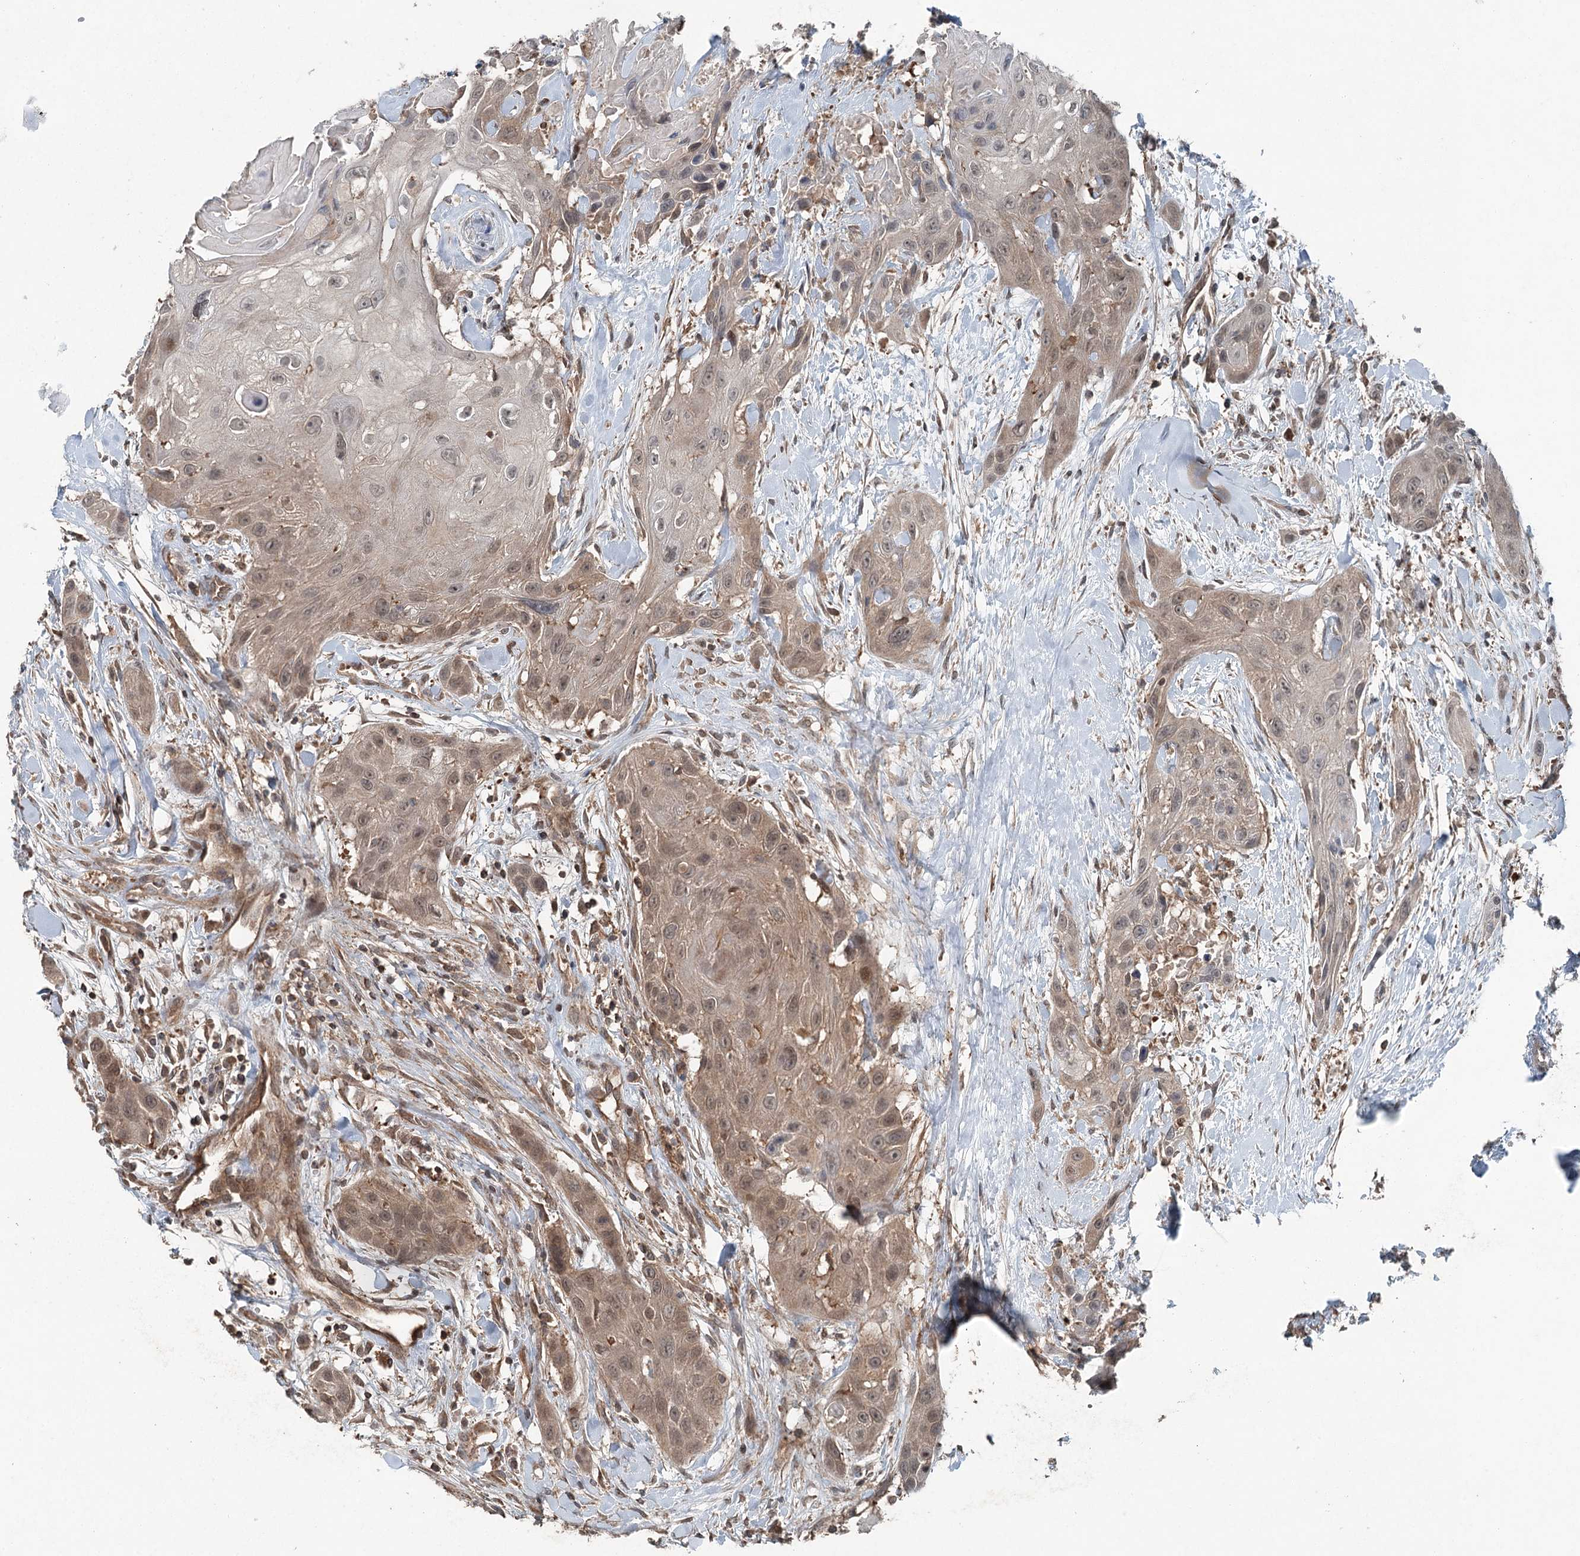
{"staining": {"intensity": "weak", "quantity": ">75%", "location": "cytoplasmic/membranous,nuclear"}, "tissue": "head and neck cancer", "cell_type": "Tumor cells", "image_type": "cancer", "snomed": [{"axis": "morphology", "description": "Squamous cell carcinoma, NOS"}, {"axis": "topography", "description": "Head-Neck"}], "caption": "High-magnification brightfield microscopy of head and neck cancer stained with DAB (3,3'-diaminobenzidine) (brown) and counterstained with hematoxylin (blue). tumor cells exhibit weak cytoplasmic/membranous and nuclear positivity is identified in about>75% of cells. (brown staining indicates protein expression, while blue staining denotes nuclei).", "gene": "SKIC3", "patient": {"sex": "male", "age": 81}}